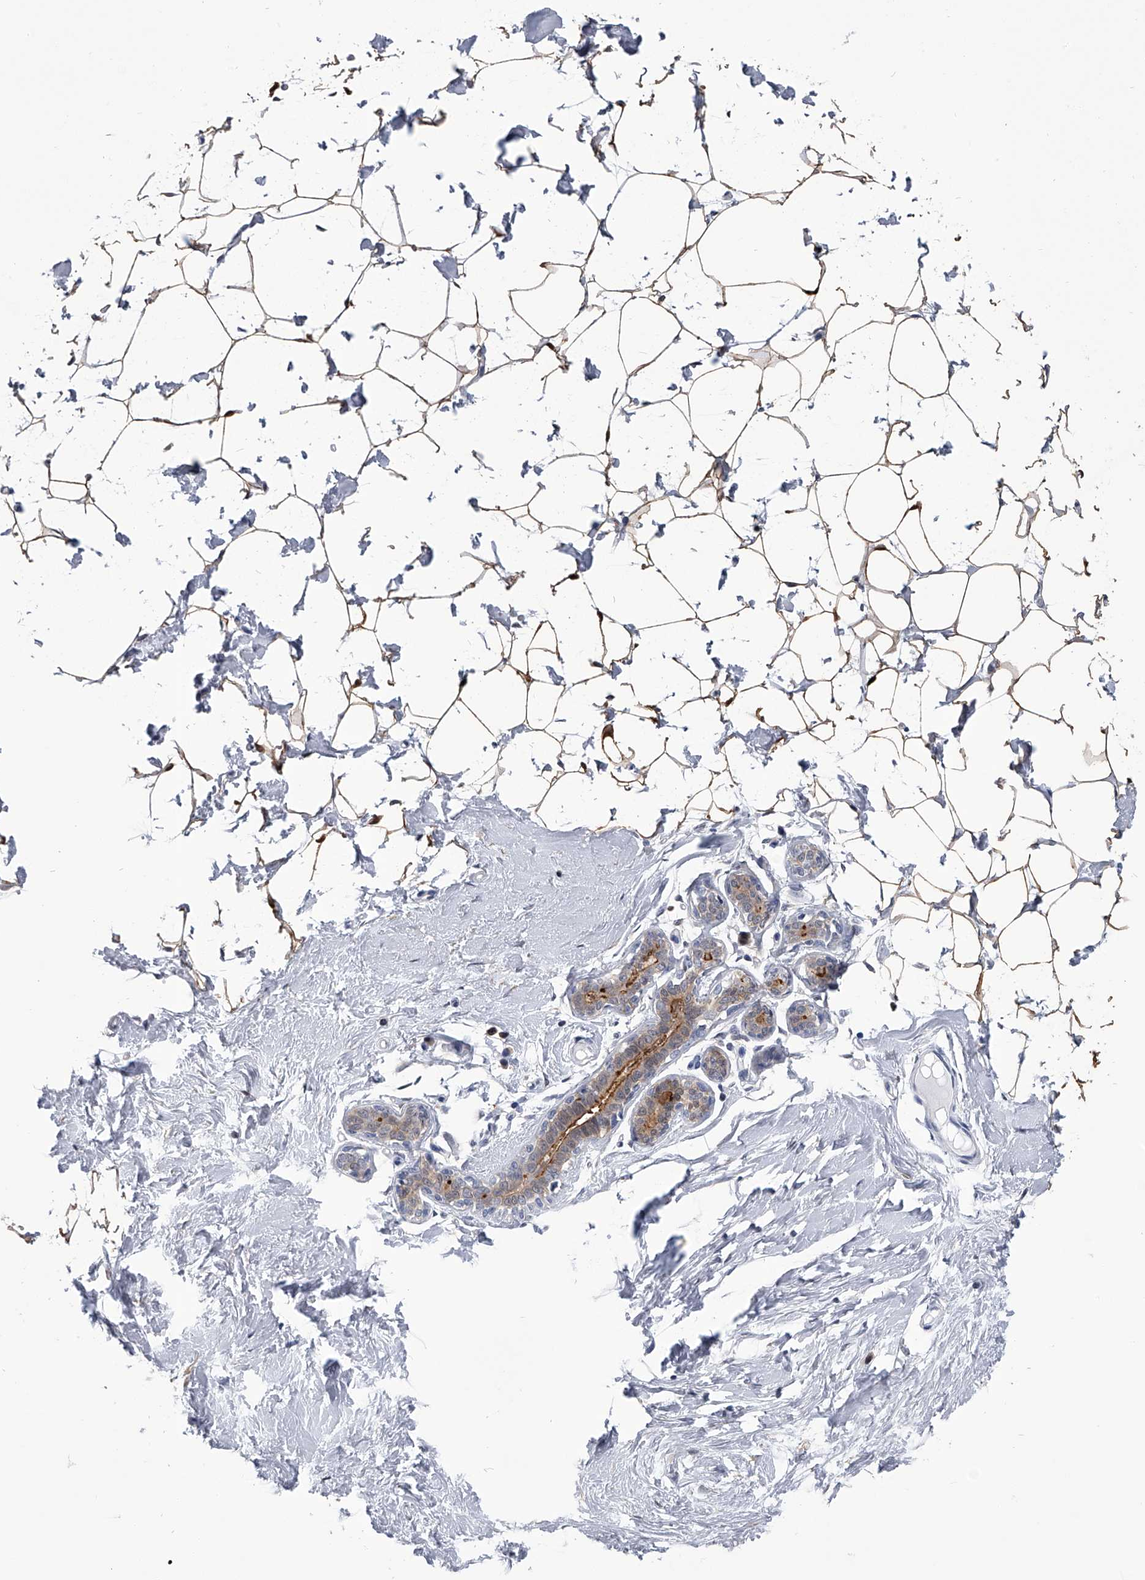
{"staining": {"intensity": "moderate", "quantity": ">75%", "location": "cytoplasmic/membranous"}, "tissue": "adipose tissue", "cell_type": "Adipocytes", "image_type": "normal", "snomed": [{"axis": "morphology", "description": "Normal tissue, NOS"}, {"axis": "topography", "description": "Breast"}], "caption": "The histopathology image exhibits immunohistochemical staining of normal adipose tissue. There is moderate cytoplasmic/membranous staining is appreciated in approximately >75% of adipocytes.", "gene": "PDXK", "patient": {"sex": "female", "age": 23}}